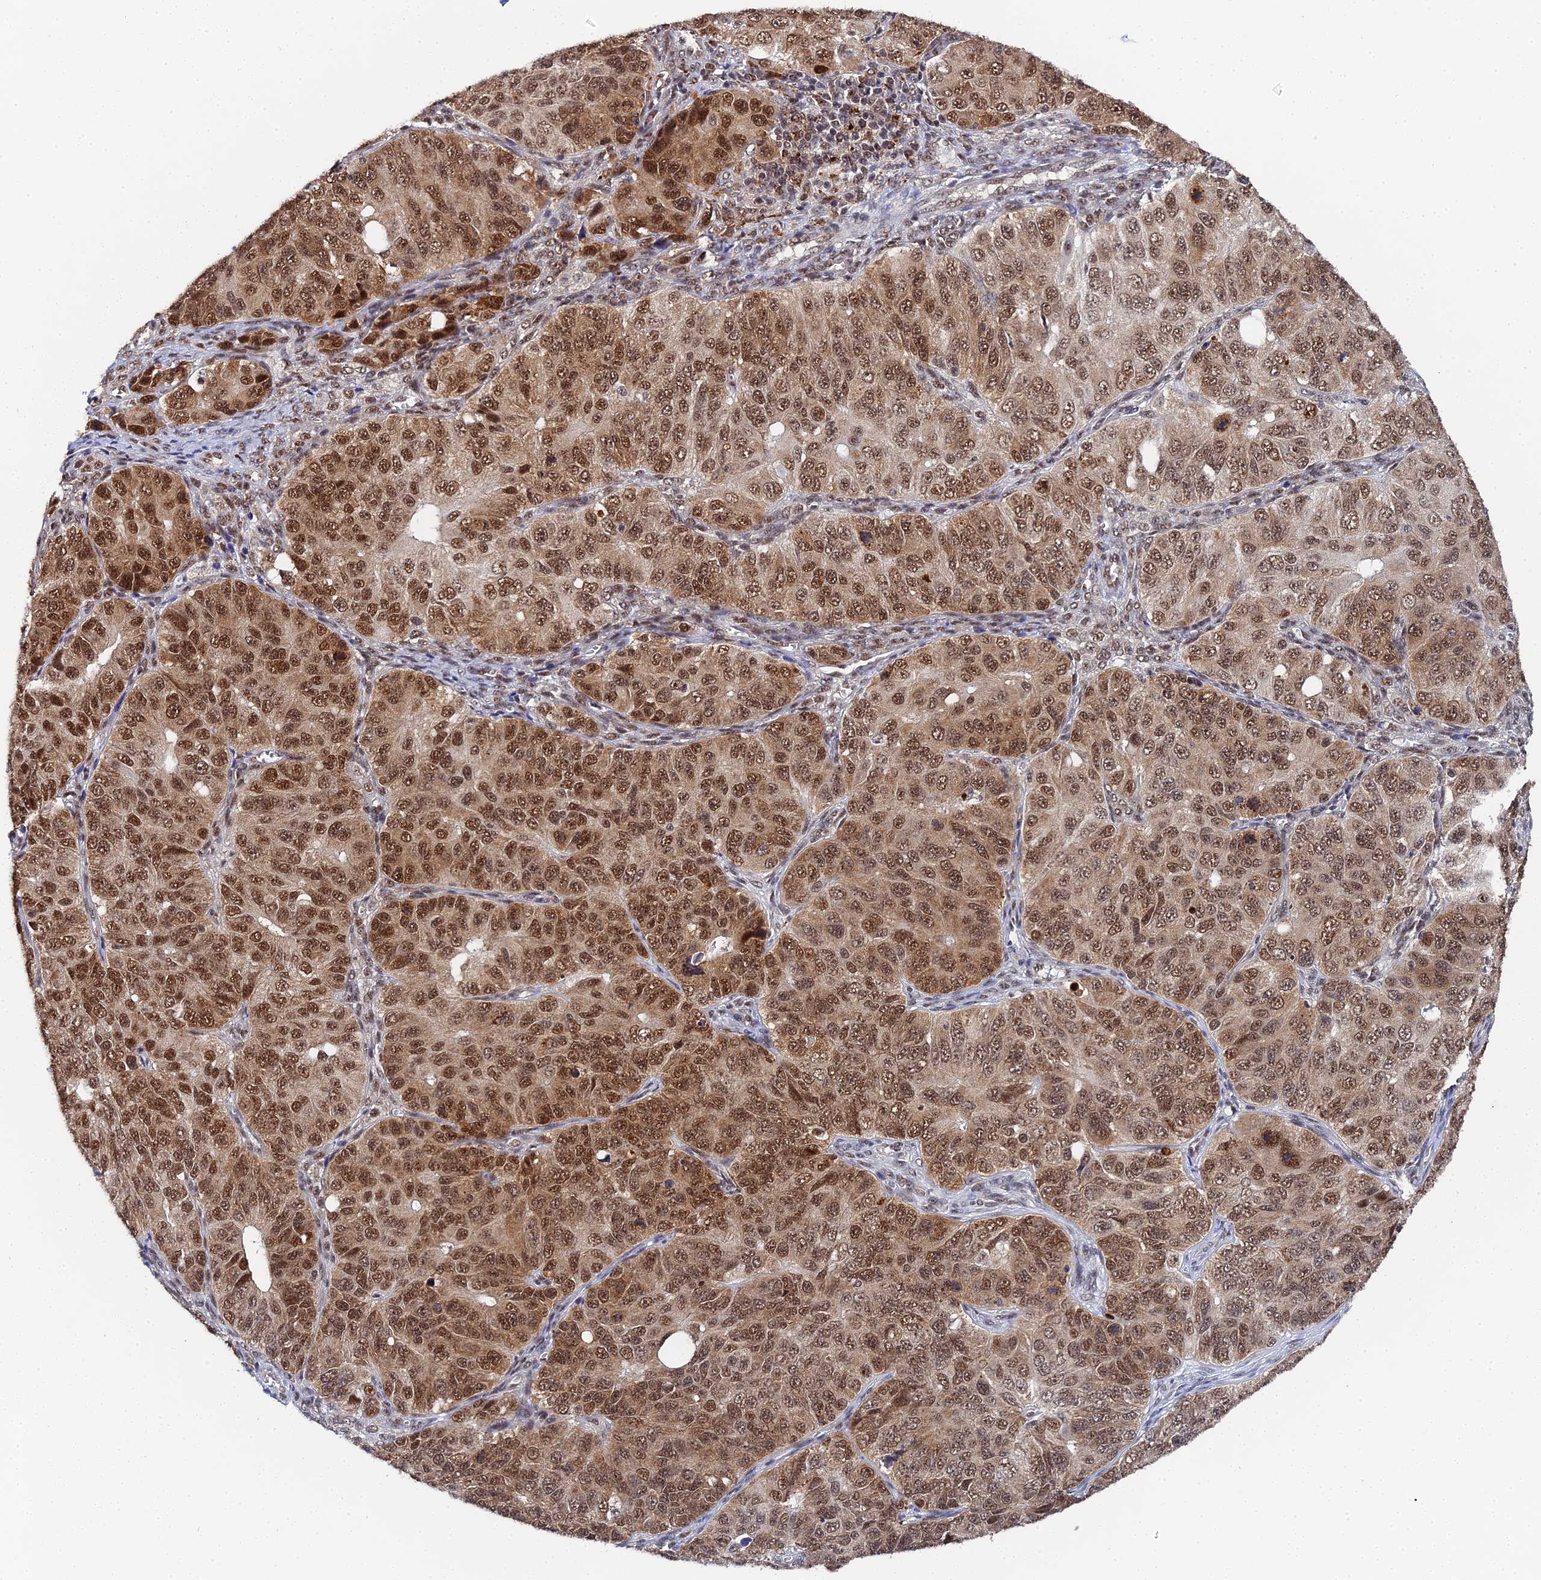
{"staining": {"intensity": "moderate", "quantity": ">75%", "location": "cytoplasmic/membranous,nuclear"}, "tissue": "ovarian cancer", "cell_type": "Tumor cells", "image_type": "cancer", "snomed": [{"axis": "morphology", "description": "Carcinoma, endometroid"}, {"axis": "topography", "description": "Ovary"}], "caption": "Human endometroid carcinoma (ovarian) stained for a protein (brown) displays moderate cytoplasmic/membranous and nuclear positive staining in approximately >75% of tumor cells.", "gene": "MAGOHB", "patient": {"sex": "female", "age": 51}}